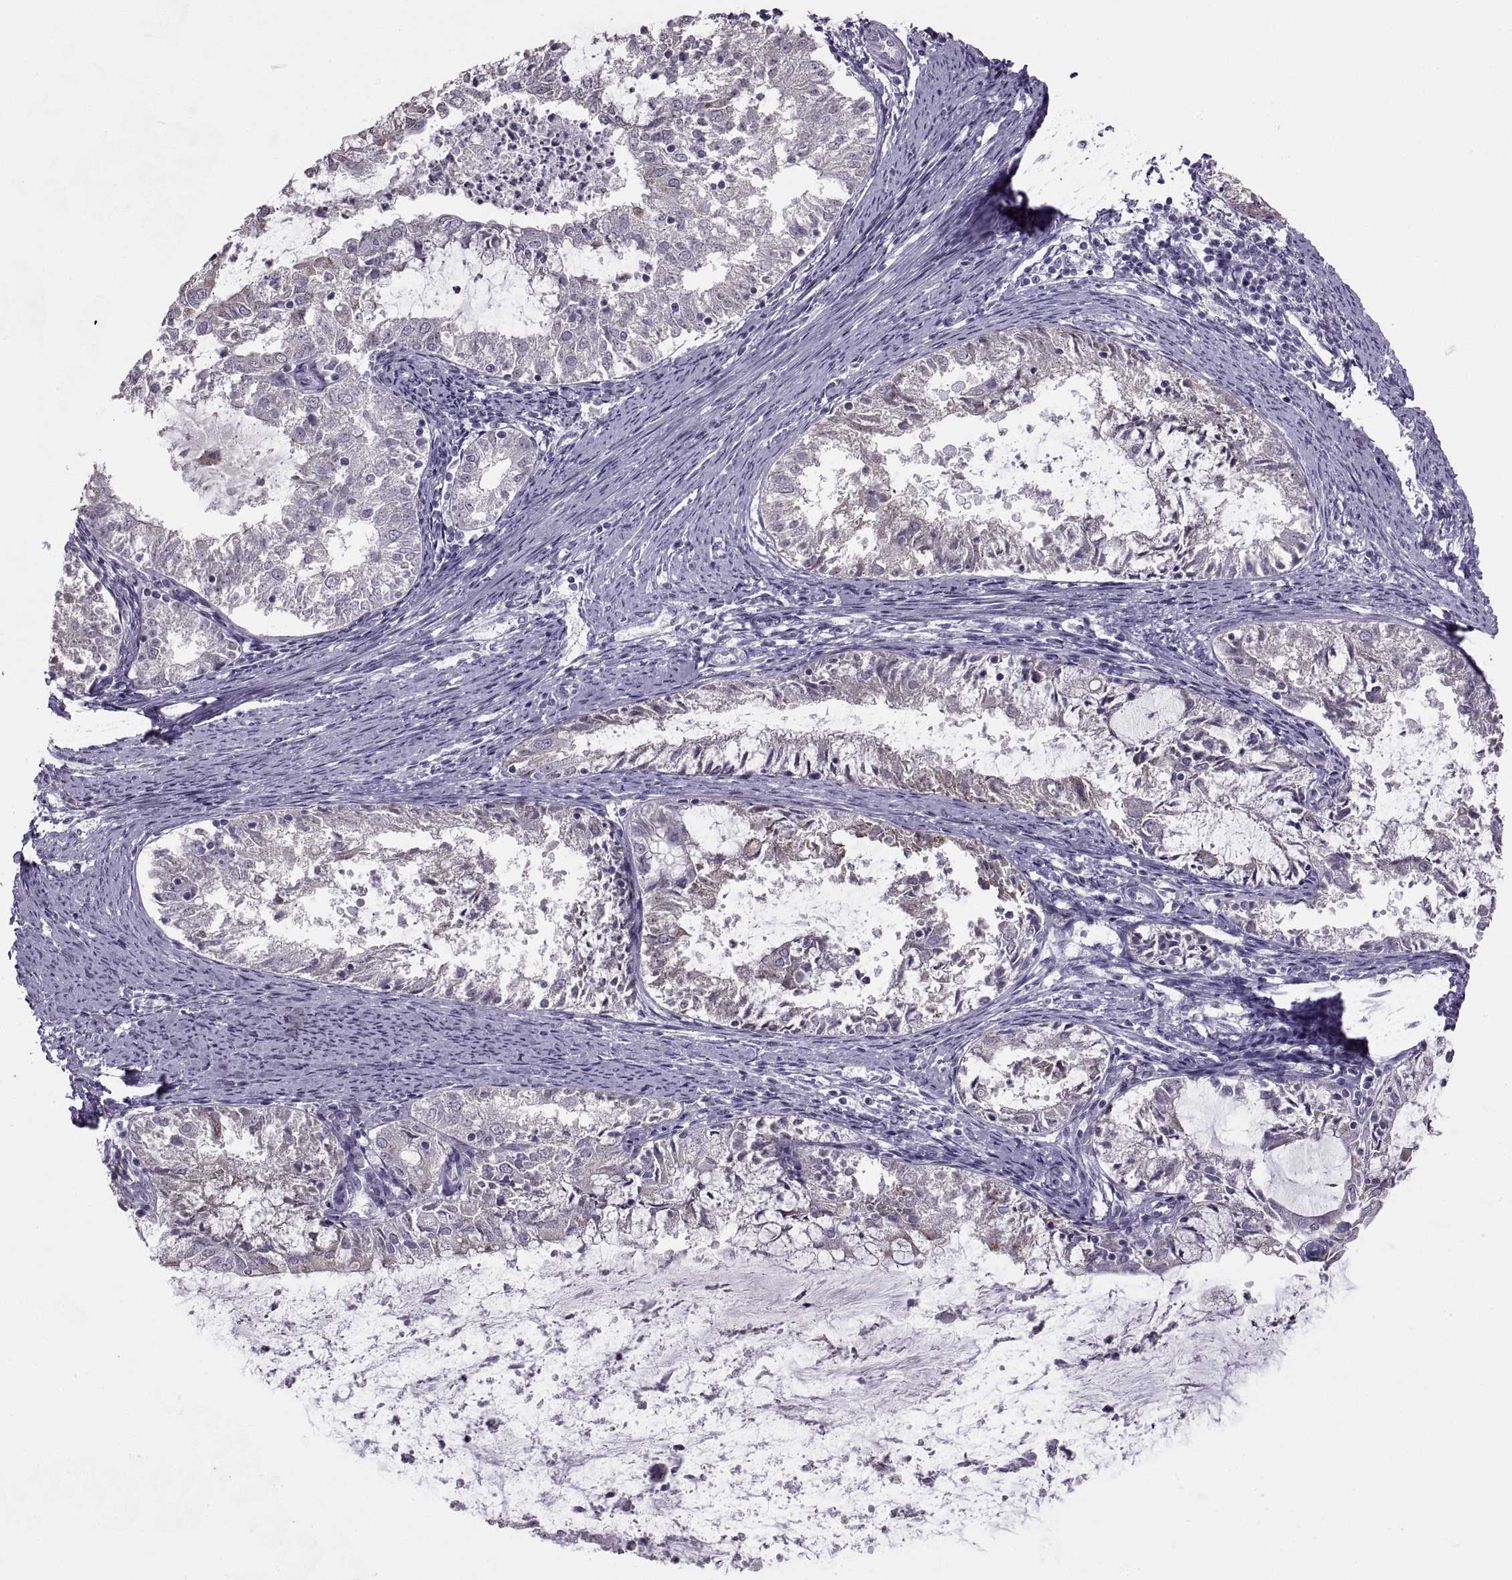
{"staining": {"intensity": "negative", "quantity": "none", "location": "none"}, "tissue": "endometrial cancer", "cell_type": "Tumor cells", "image_type": "cancer", "snomed": [{"axis": "morphology", "description": "Adenocarcinoma, NOS"}, {"axis": "topography", "description": "Endometrium"}], "caption": "This is a micrograph of immunohistochemistry (IHC) staining of endometrial adenocarcinoma, which shows no expression in tumor cells.", "gene": "ASIC2", "patient": {"sex": "female", "age": 57}}